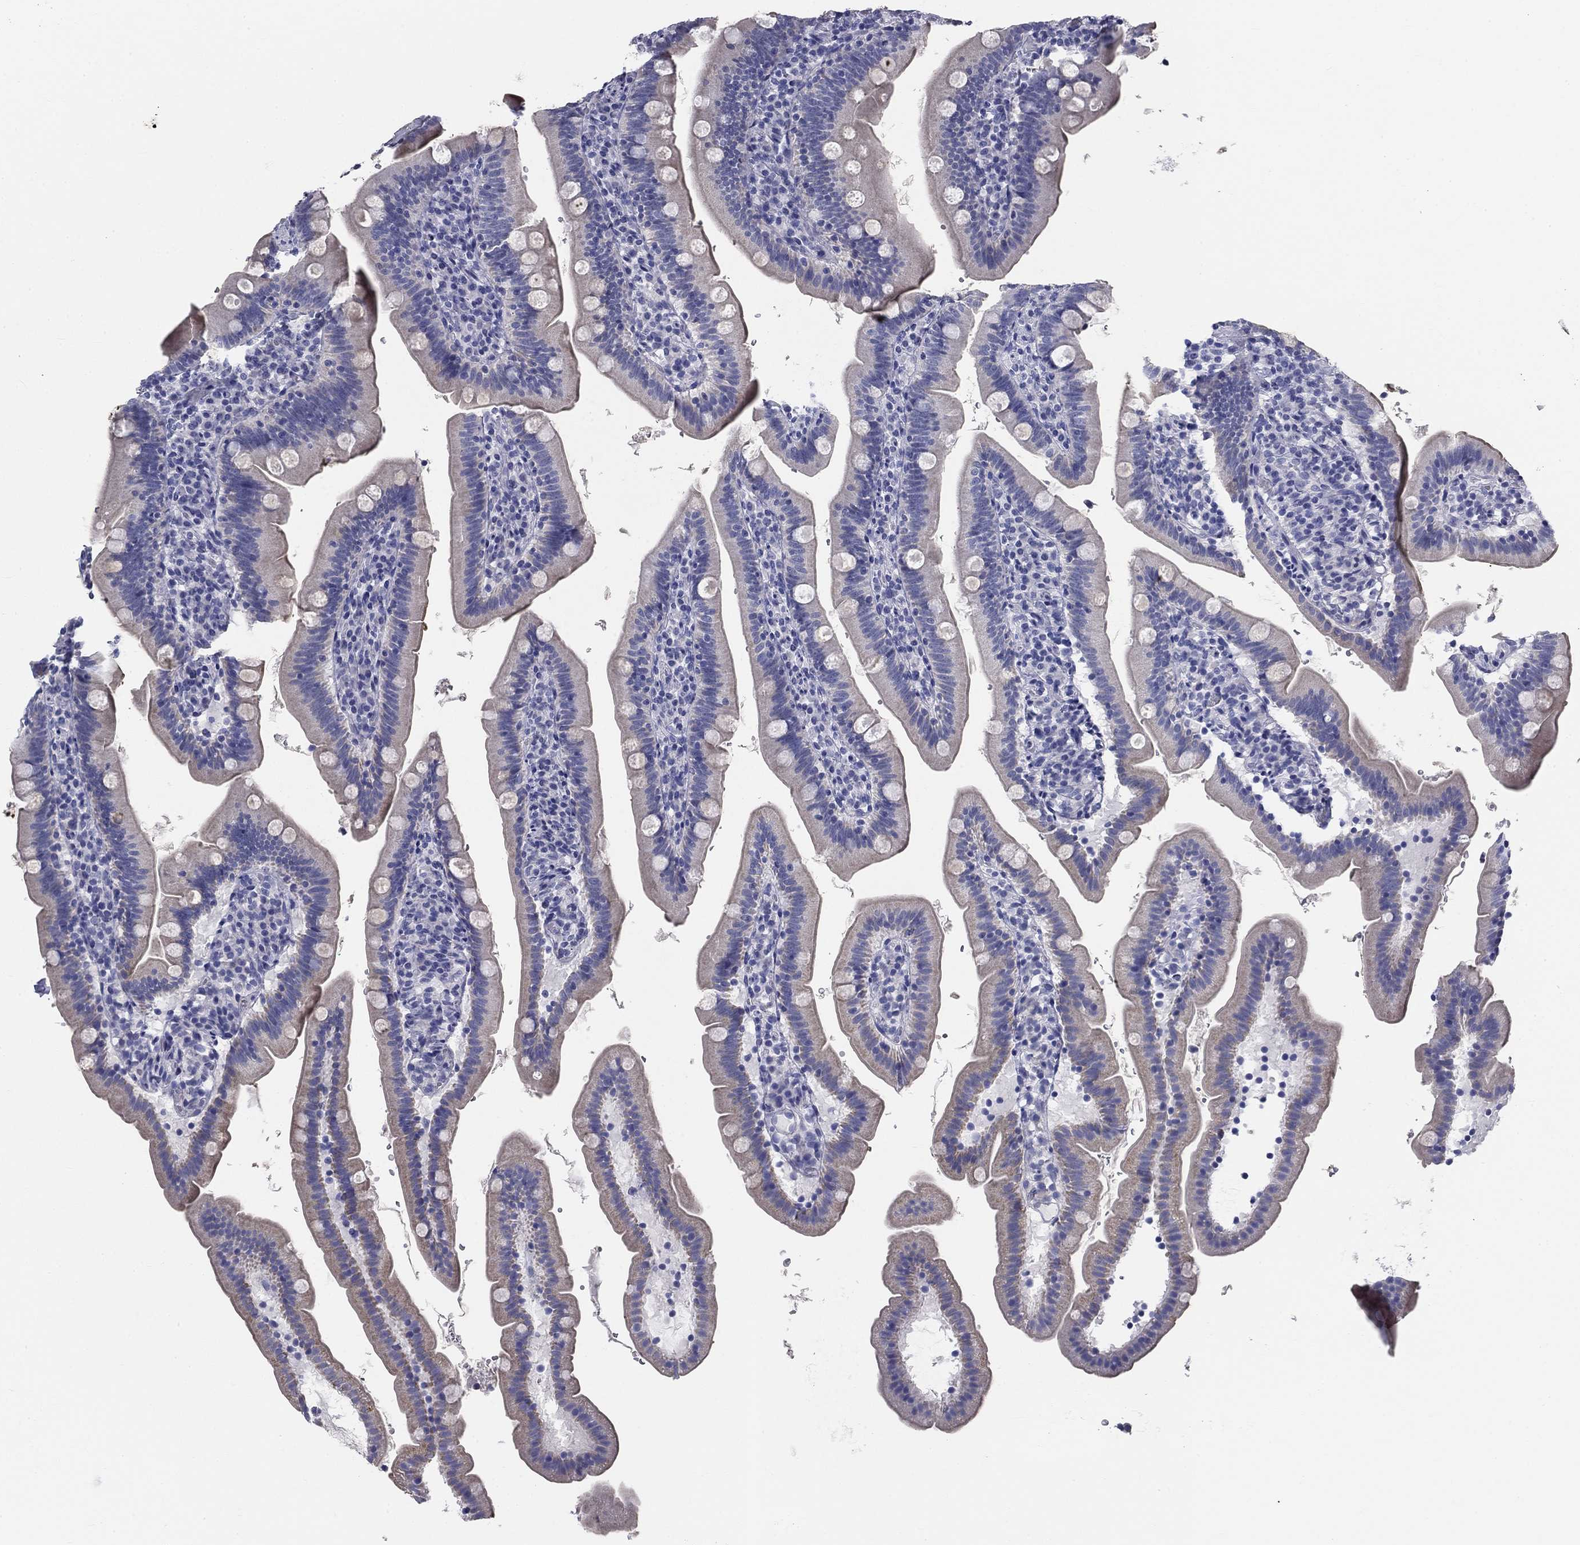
{"staining": {"intensity": "negative", "quantity": "none", "location": "none"}, "tissue": "duodenum", "cell_type": "Glandular cells", "image_type": "normal", "snomed": [{"axis": "morphology", "description": "Normal tissue, NOS"}, {"axis": "topography", "description": "Duodenum"}], "caption": "Micrograph shows no significant protein staining in glandular cells of unremarkable duodenum.", "gene": "GALNTL5", "patient": {"sex": "female", "age": 67}}